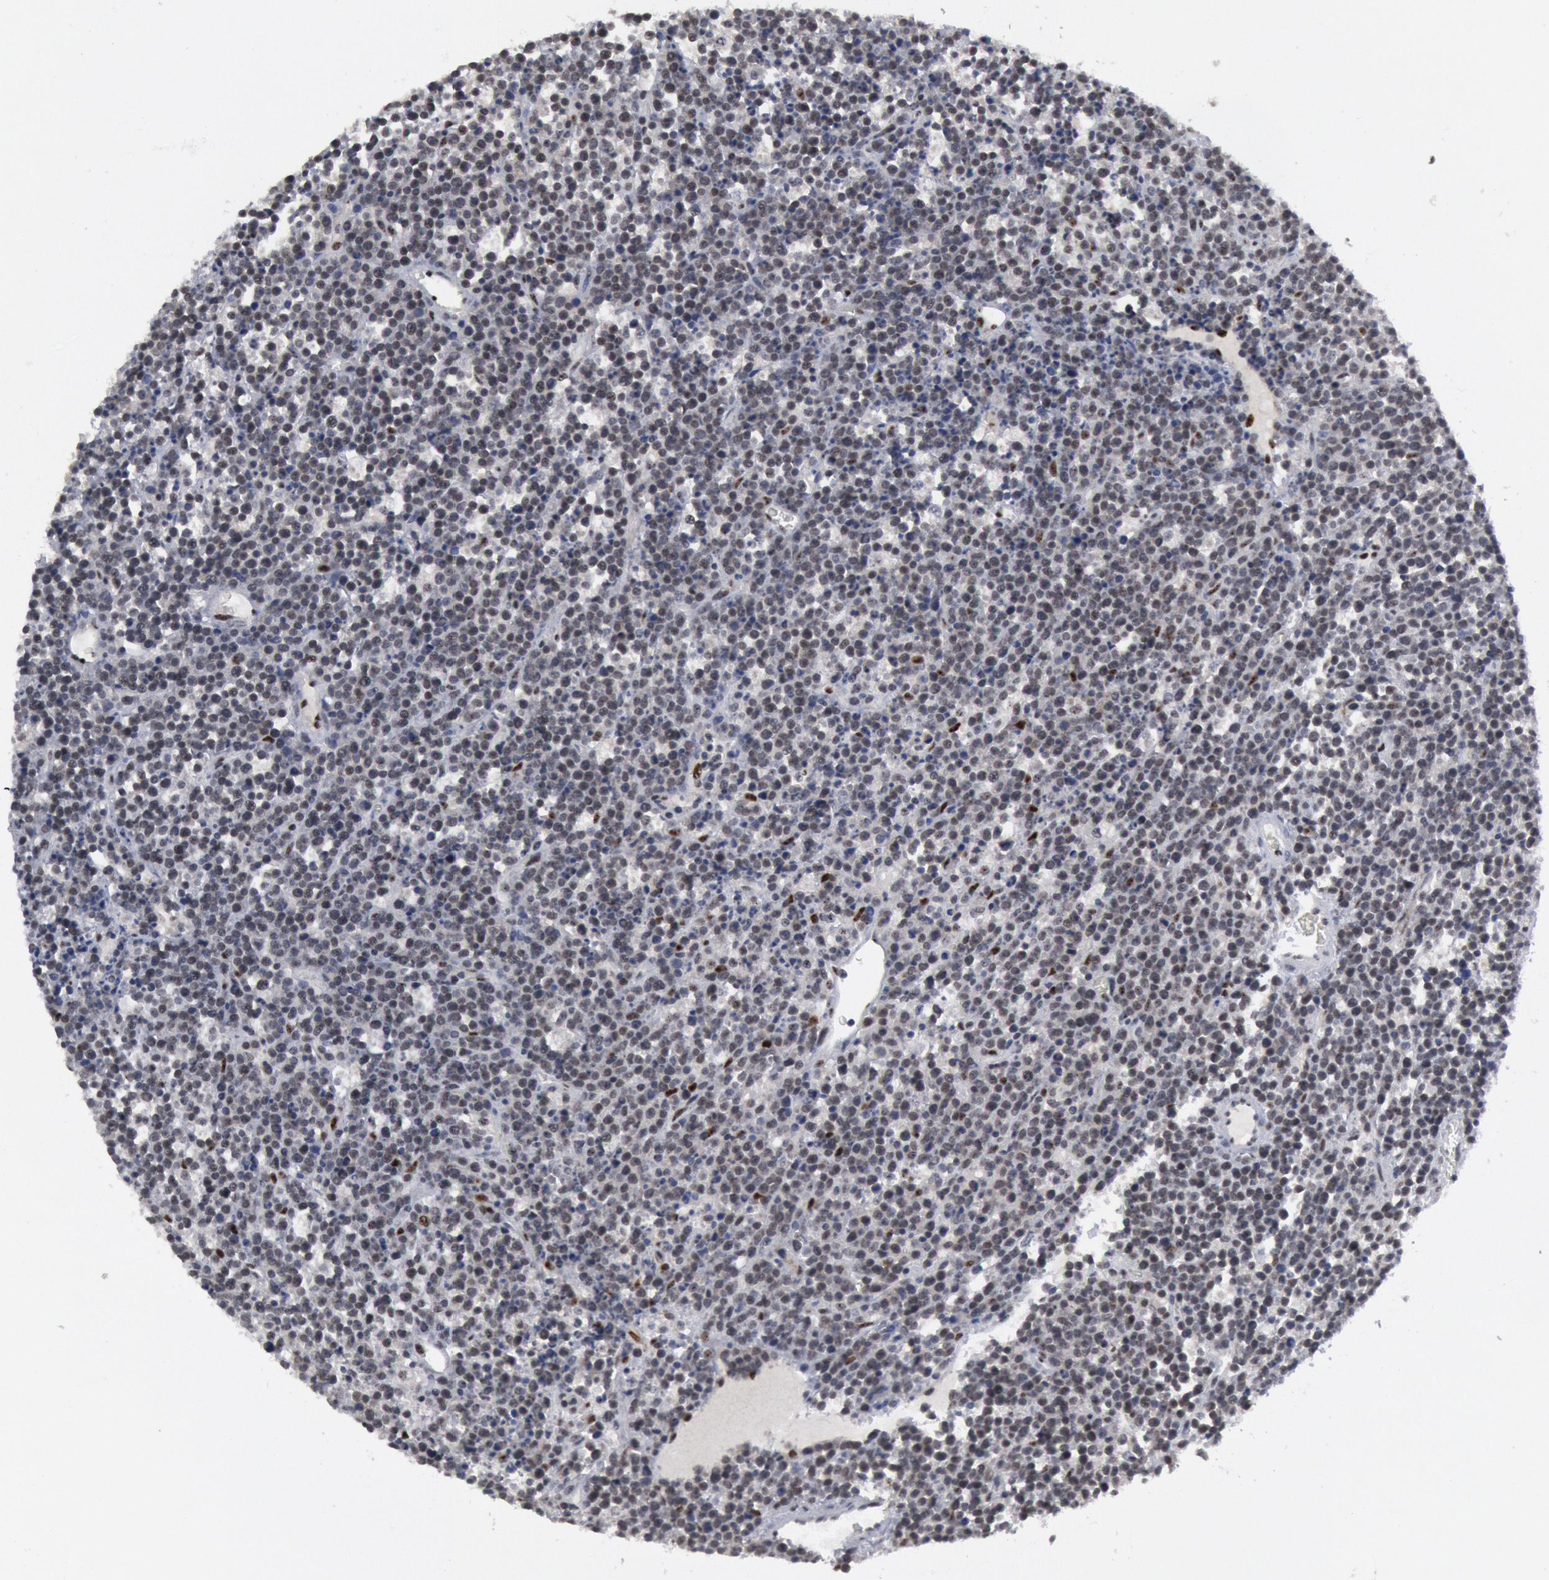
{"staining": {"intensity": "weak", "quantity": "<25%", "location": "nuclear"}, "tissue": "lymphoma", "cell_type": "Tumor cells", "image_type": "cancer", "snomed": [{"axis": "morphology", "description": "Malignant lymphoma, non-Hodgkin's type, High grade"}, {"axis": "topography", "description": "Ovary"}], "caption": "Micrograph shows no significant protein positivity in tumor cells of lymphoma.", "gene": "FOXO1", "patient": {"sex": "female", "age": 56}}